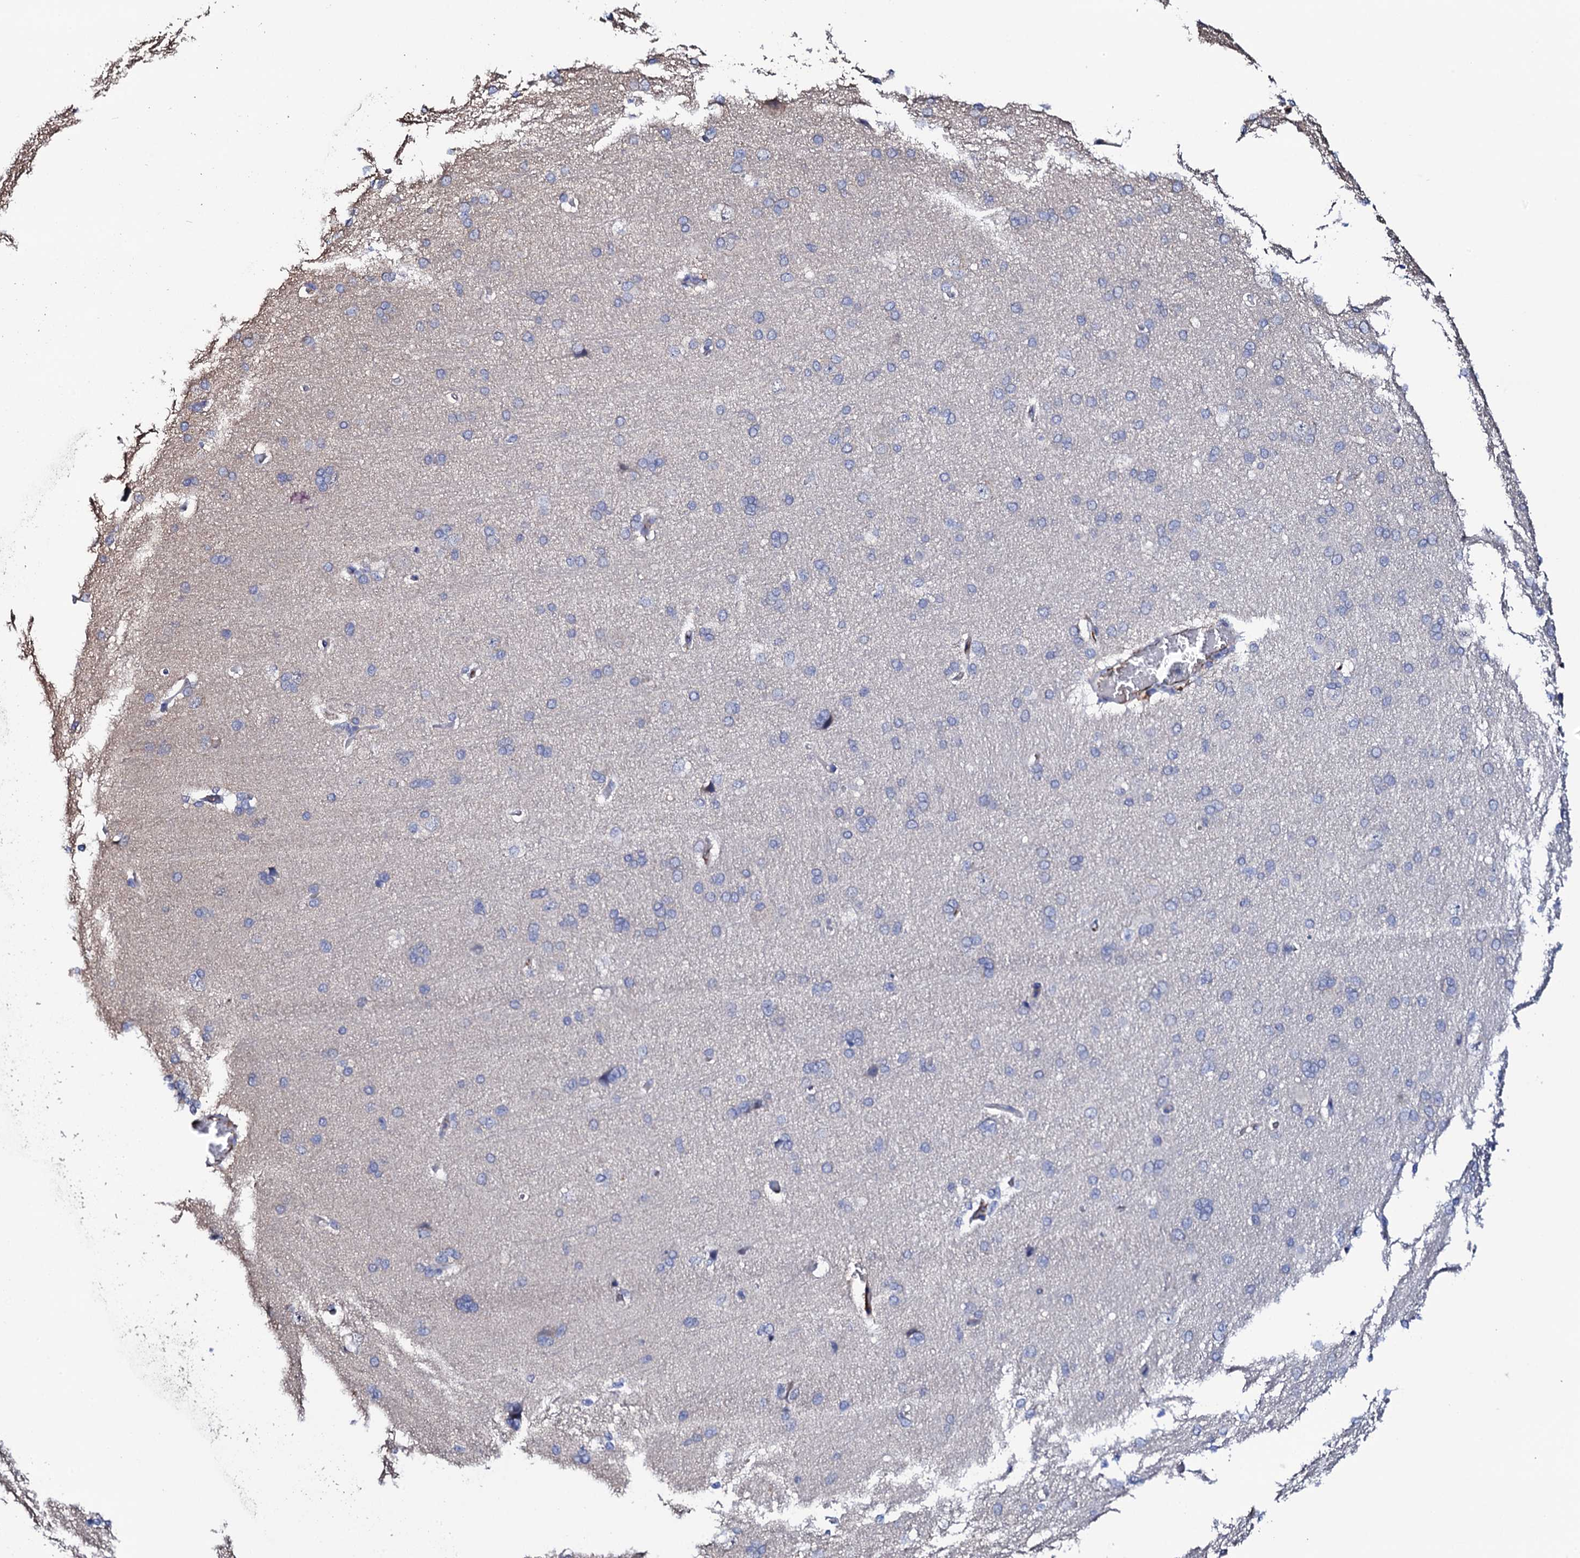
{"staining": {"intensity": "moderate", "quantity": "25%-75%", "location": "cytoplasmic/membranous"}, "tissue": "cerebral cortex", "cell_type": "Endothelial cells", "image_type": "normal", "snomed": [{"axis": "morphology", "description": "Normal tissue, NOS"}, {"axis": "topography", "description": "Cerebral cortex"}], "caption": "Immunohistochemistry (IHC) photomicrograph of normal cerebral cortex: cerebral cortex stained using IHC reveals medium levels of moderate protein expression localized specifically in the cytoplasmic/membranous of endothelial cells, appearing as a cytoplasmic/membranous brown color.", "gene": "TCAF2C", "patient": {"sex": "male", "age": 62}}